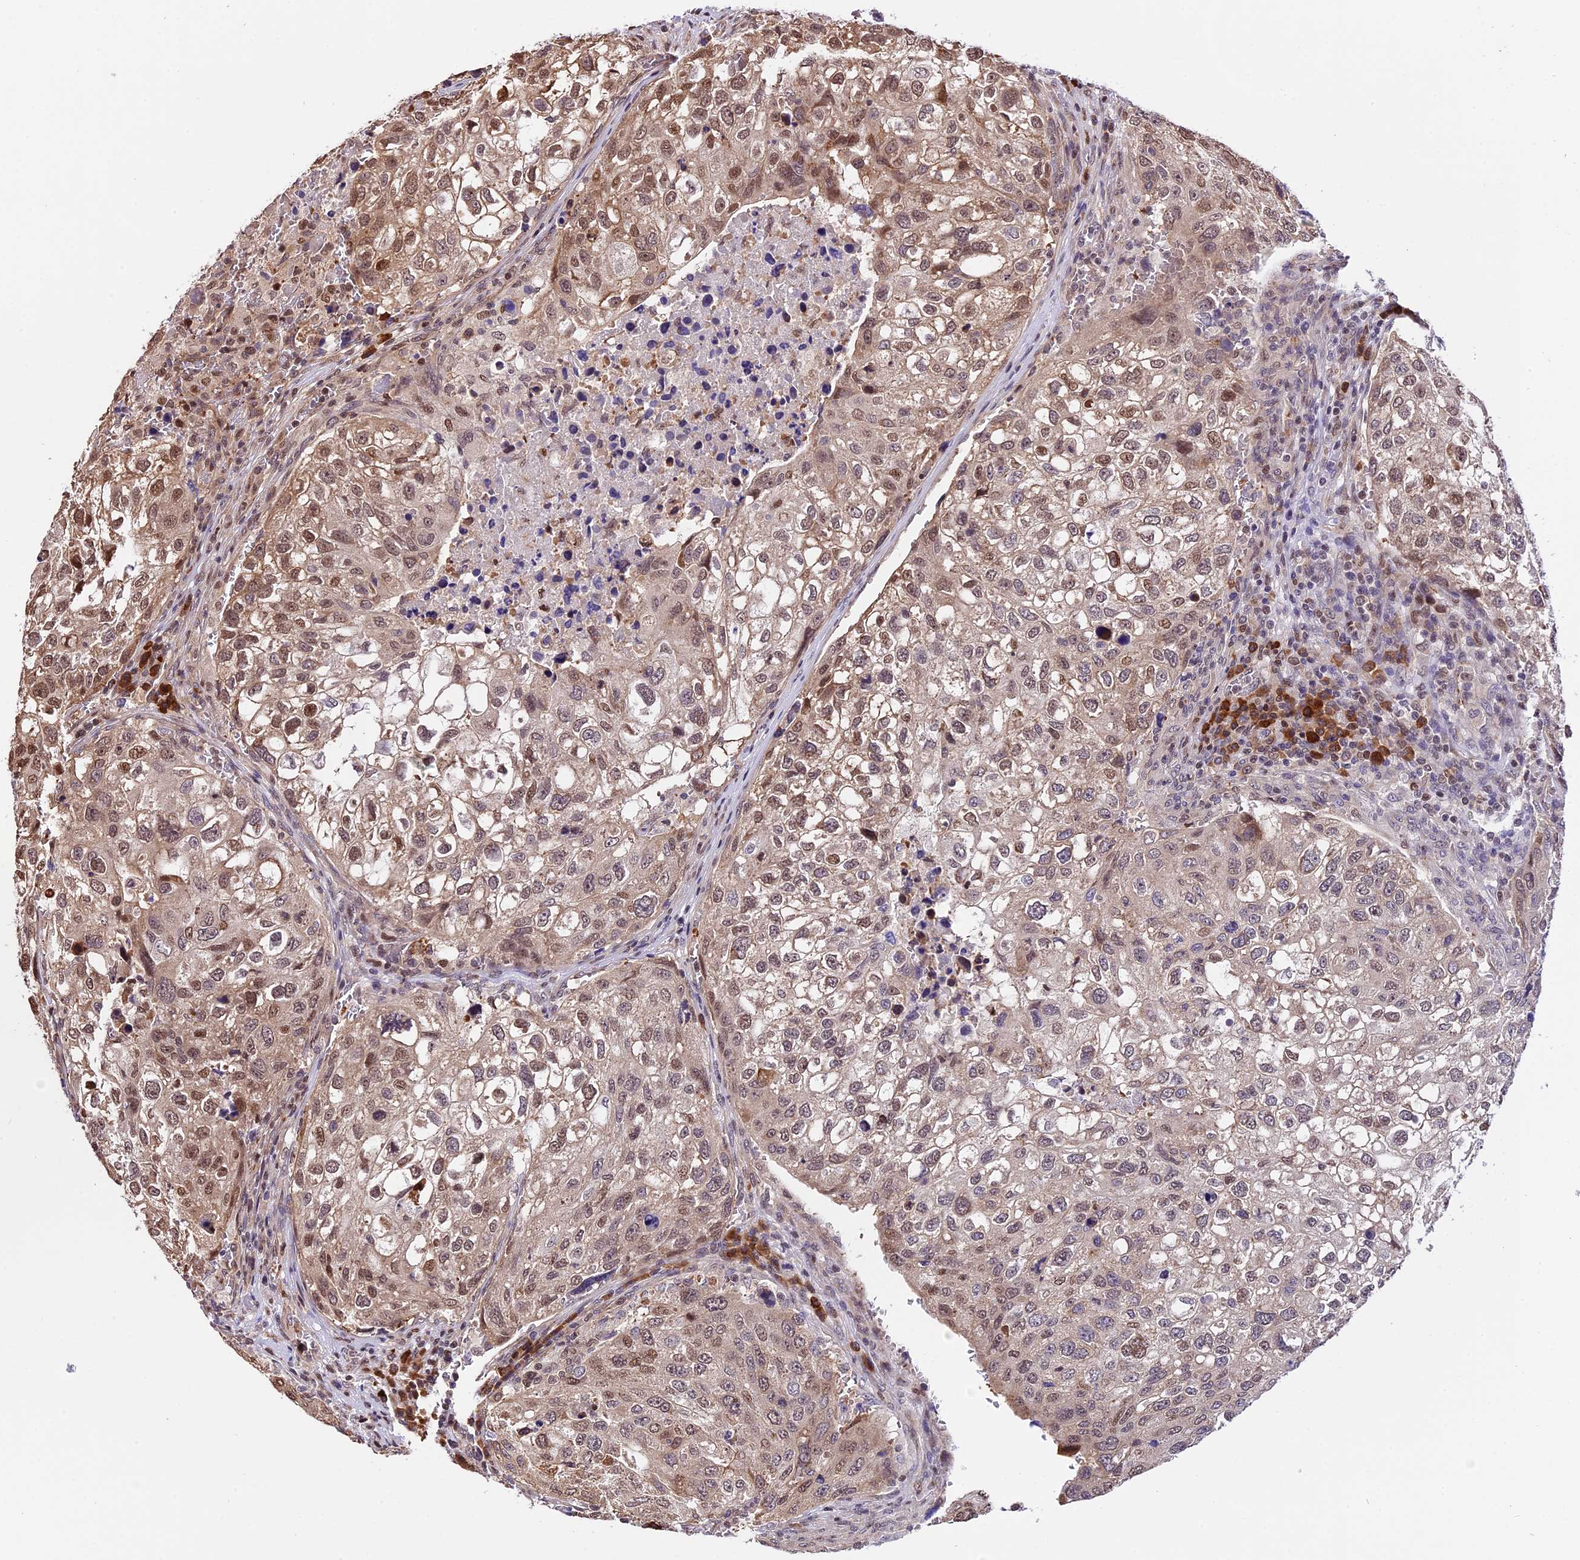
{"staining": {"intensity": "moderate", "quantity": "<25%", "location": "cytoplasmic/membranous,nuclear"}, "tissue": "urothelial cancer", "cell_type": "Tumor cells", "image_type": "cancer", "snomed": [{"axis": "morphology", "description": "Urothelial carcinoma, High grade"}, {"axis": "topography", "description": "Lymph node"}, {"axis": "topography", "description": "Urinary bladder"}], "caption": "This is an image of immunohistochemistry (IHC) staining of high-grade urothelial carcinoma, which shows moderate expression in the cytoplasmic/membranous and nuclear of tumor cells.", "gene": "HERPUD1", "patient": {"sex": "male", "age": 51}}